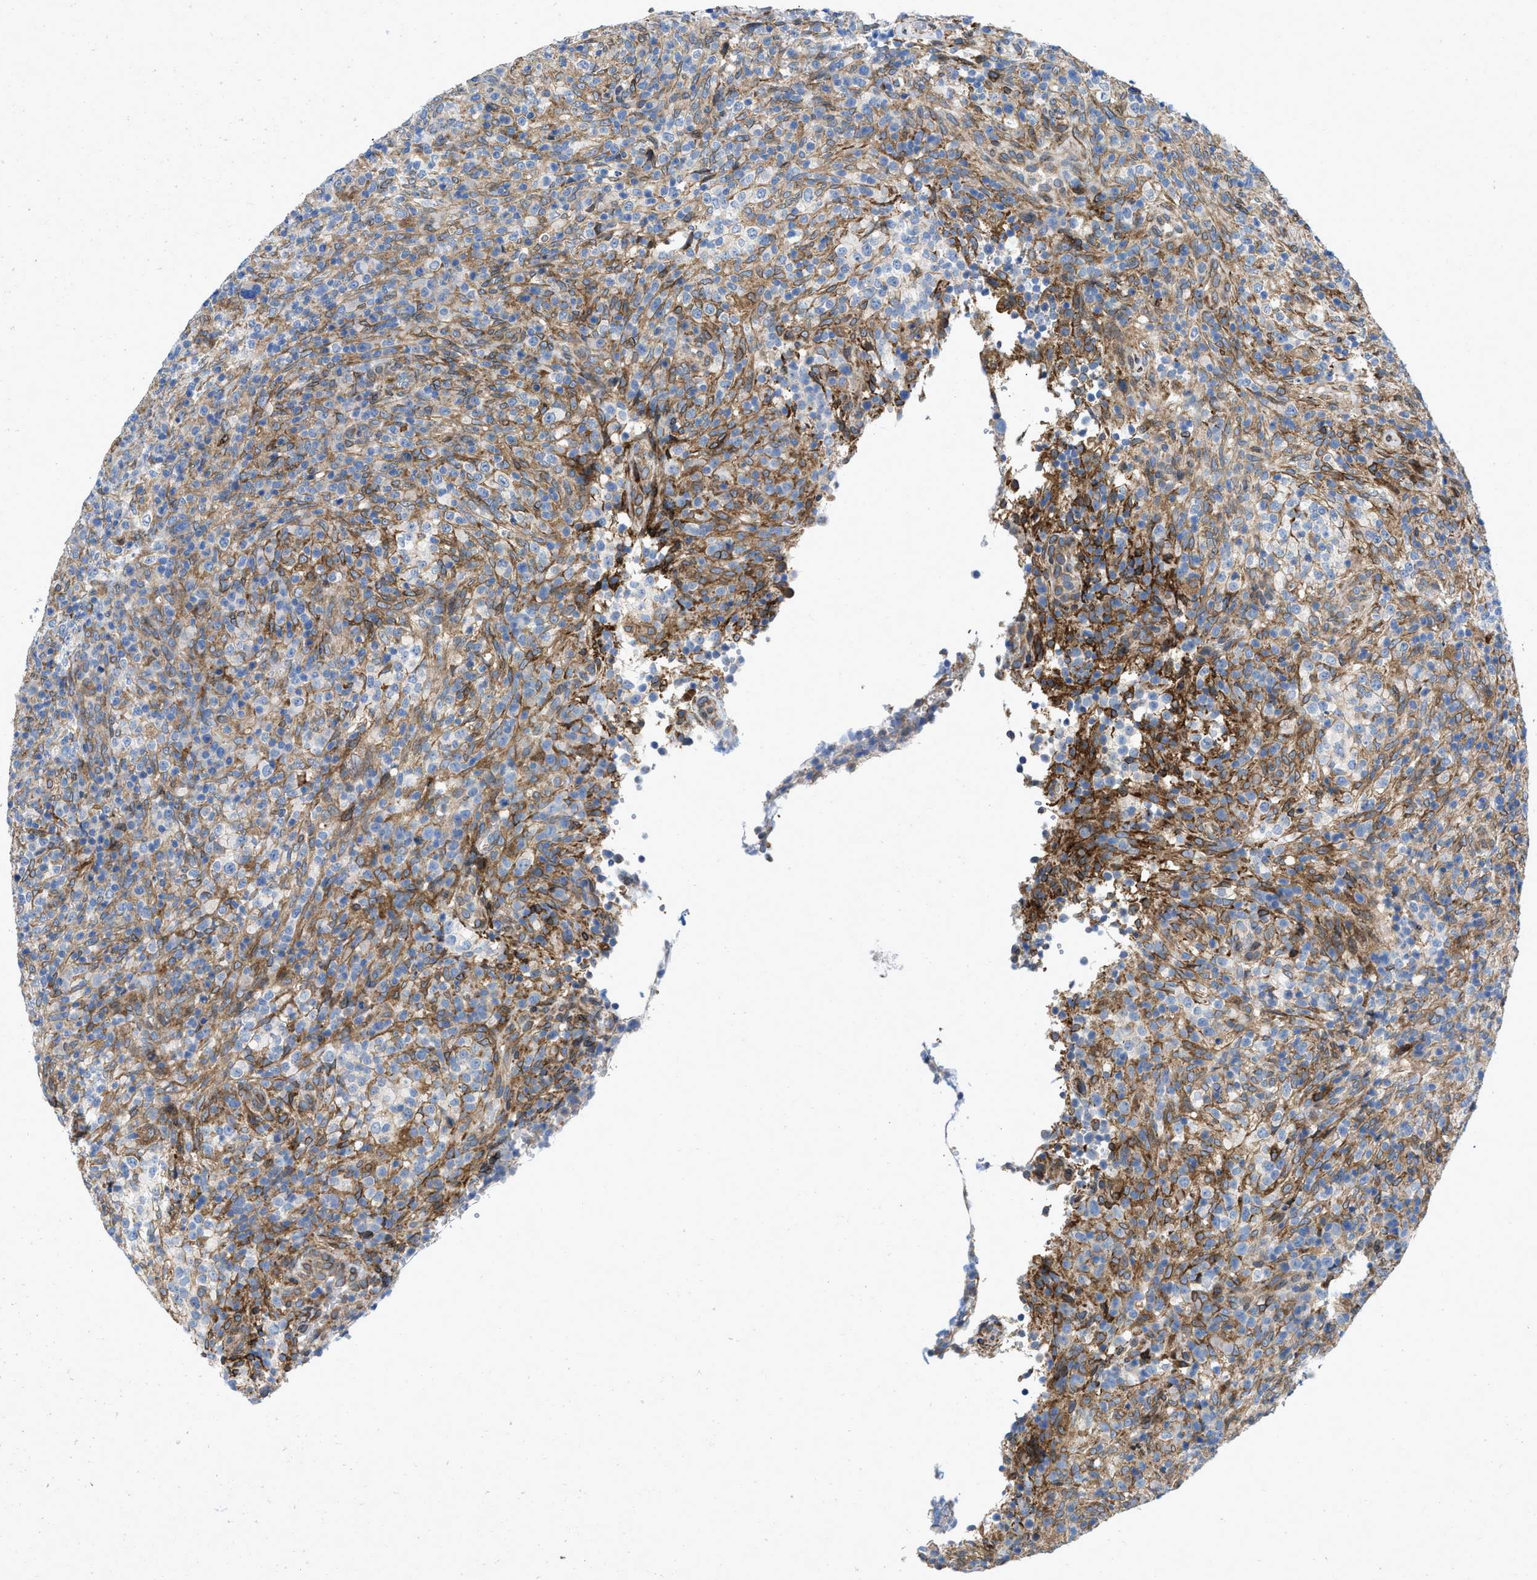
{"staining": {"intensity": "moderate", "quantity": "<25%", "location": "cytoplasmic/membranous"}, "tissue": "lymphoma", "cell_type": "Tumor cells", "image_type": "cancer", "snomed": [{"axis": "morphology", "description": "Malignant lymphoma, non-Hodgkin's type, High grade"}, {"axis": "topography", "description": "Lymph node"}], "caption": "This micrograph exhibits lymphoma stained with immunohistochemistry (IHC) to label a protein in brown. The cytoplasmic/membranous of tumor cells show moderate positivity for the protein. Nuclei are counter-stained blue.", "gene": "ERLIN2", "patient": {"sex": "female", "age": 76}}